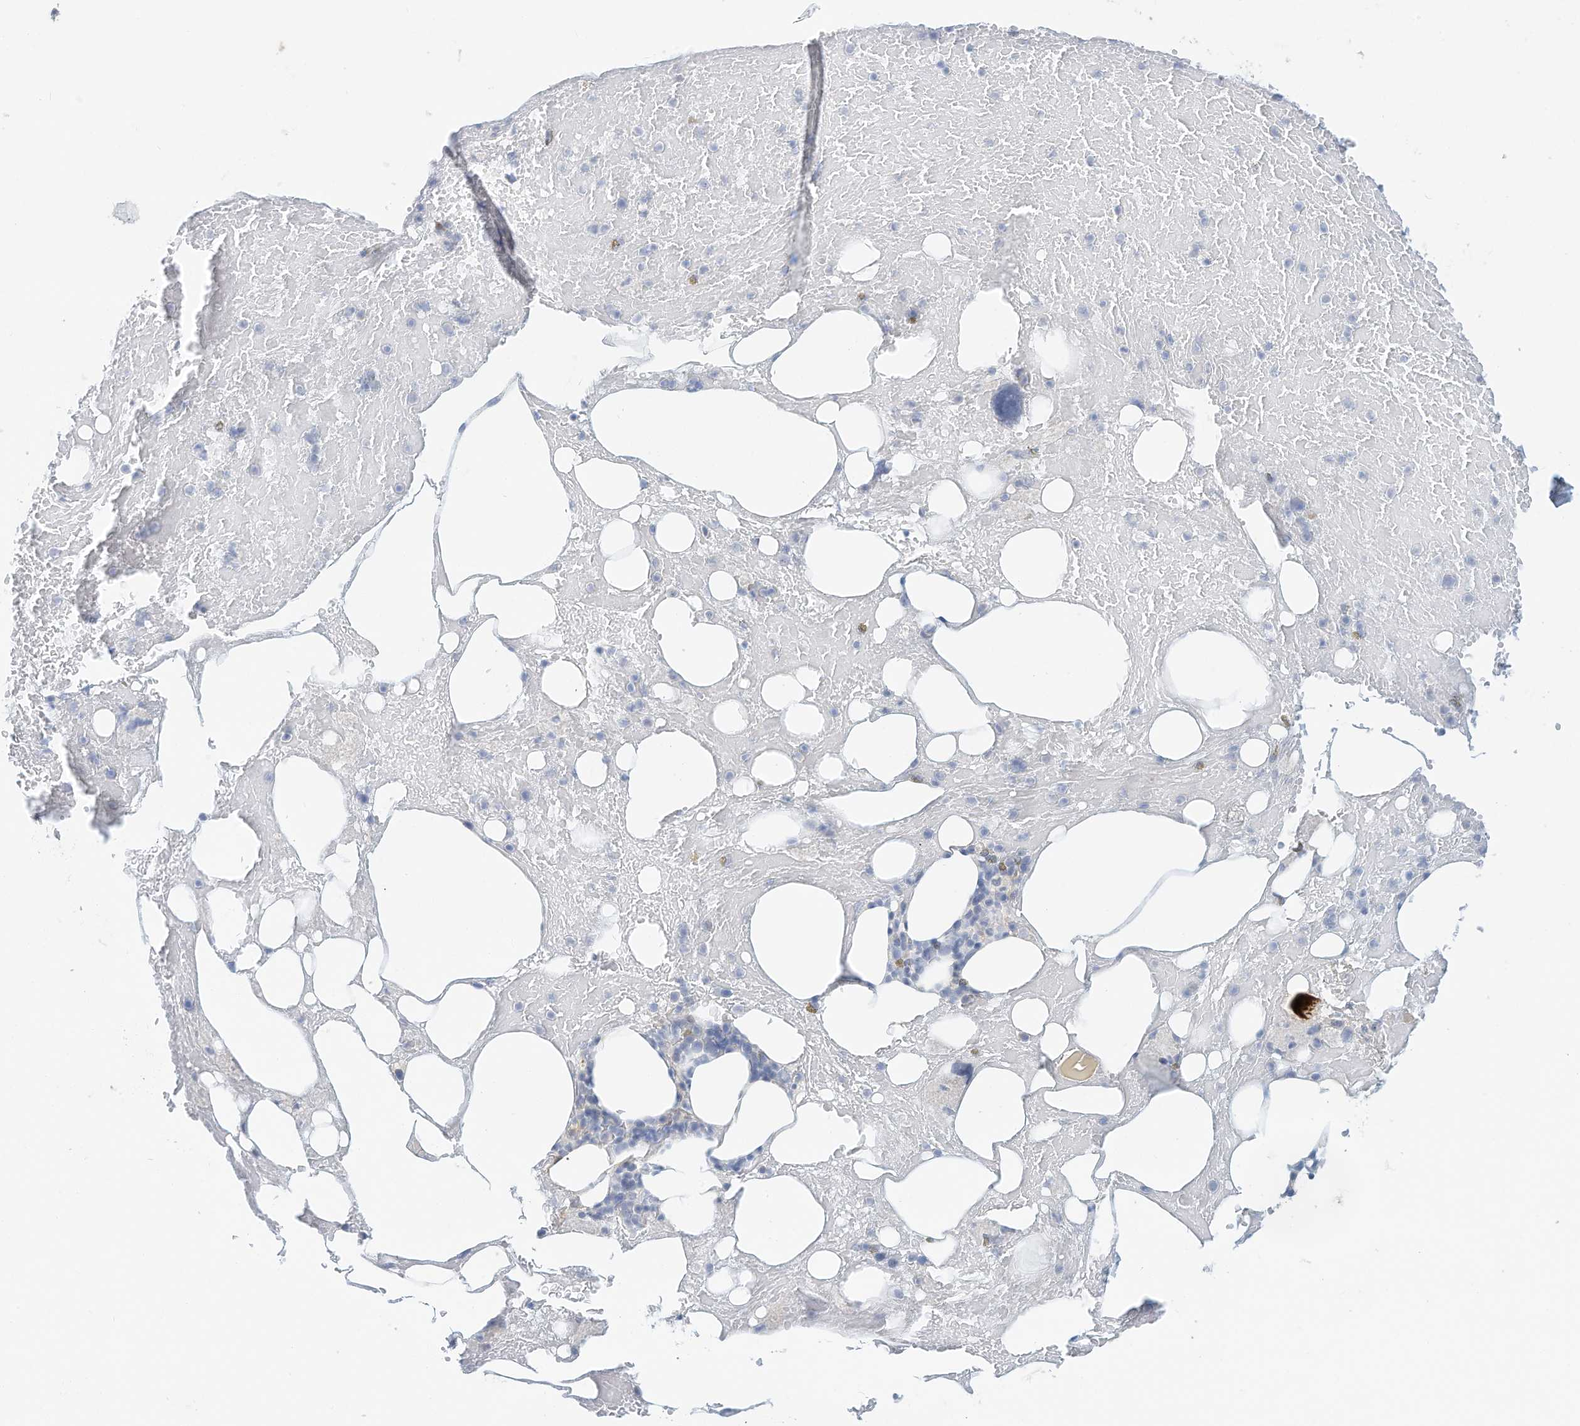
{"staining": {"intensity": "negative", "quantity": "none", "location": "none"}, "tissue": "bone marrow", "cell_type": "Hematopoietic cells", "image_type": "normal", "snomed": [{"axis": "morphology", "description": "Normal tissue, NOS"}, {"axis": "topography", "description": "Bone marrow"}], "caption": "Protein analysis of normal bone marrow shows no significant positivity in hematopoietic cells. (DAB (3,3'-diaminobenzidine) immunohistochemistry (IHC) visualized using brightfield microscopy, high magnification).", "gene": "ARHGAP28", "patient": {"sex": "male", "age": 60}}